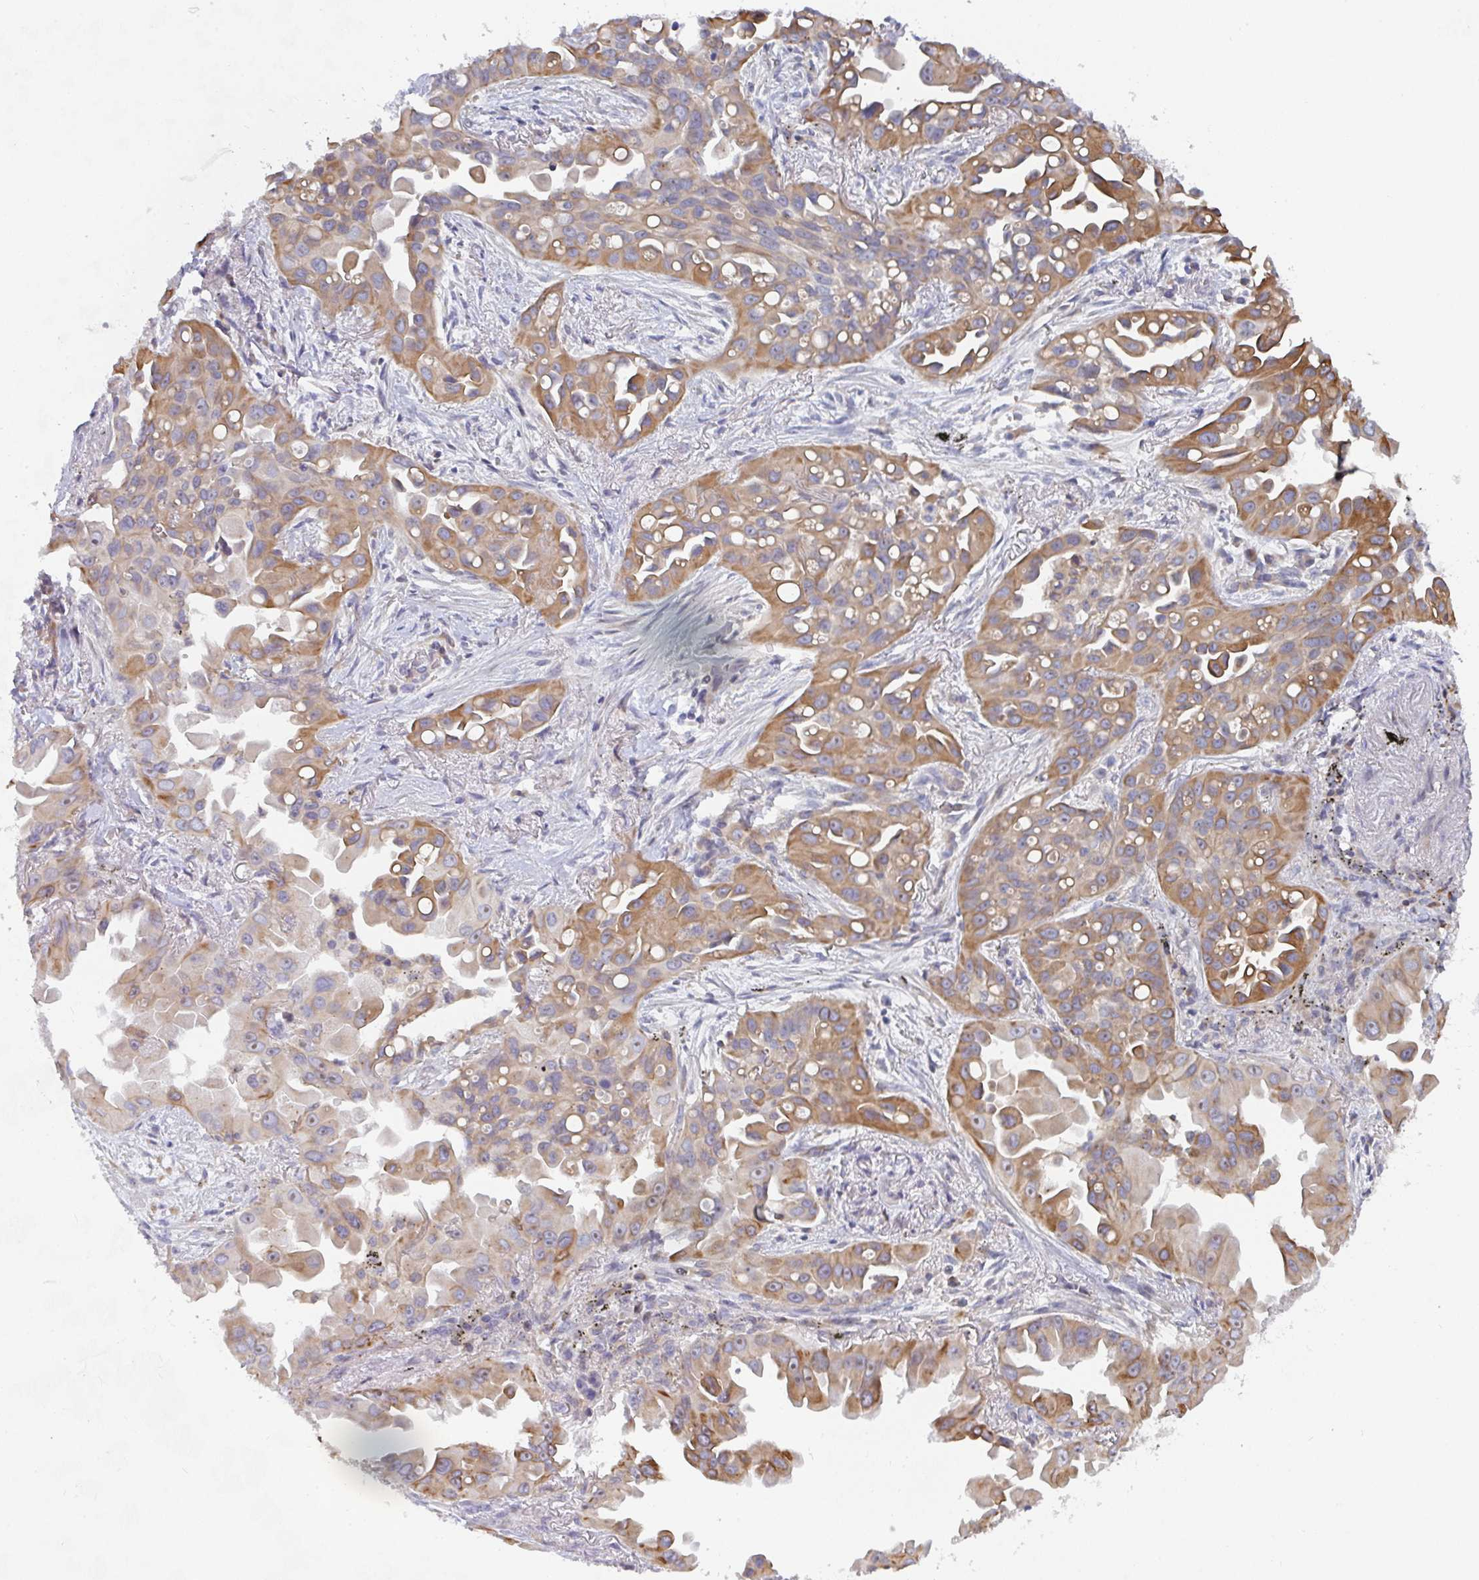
{"staining": {"intensity": "moderate", "quantity": ">75%", "location": "cytoplasmic/membranous"}, "tissue": "lung cancer", "cell_type": "Tumor cells", "image_type": "cancer", "snomed": [{"axis": "morphology", "description": "Adenocarcinoma, NOS"}, {"axis": "topography", "description": "Lung"}], "caption": "Approximately >75% of tumor cells in adenocarcinoma (lung) exhibit moderate cytoplasmic/membranous protein positivity as visualized by brown immunohistochemical staining.", "gene": "KLHL33", "patient": {"sex": "male", "age": 68}}